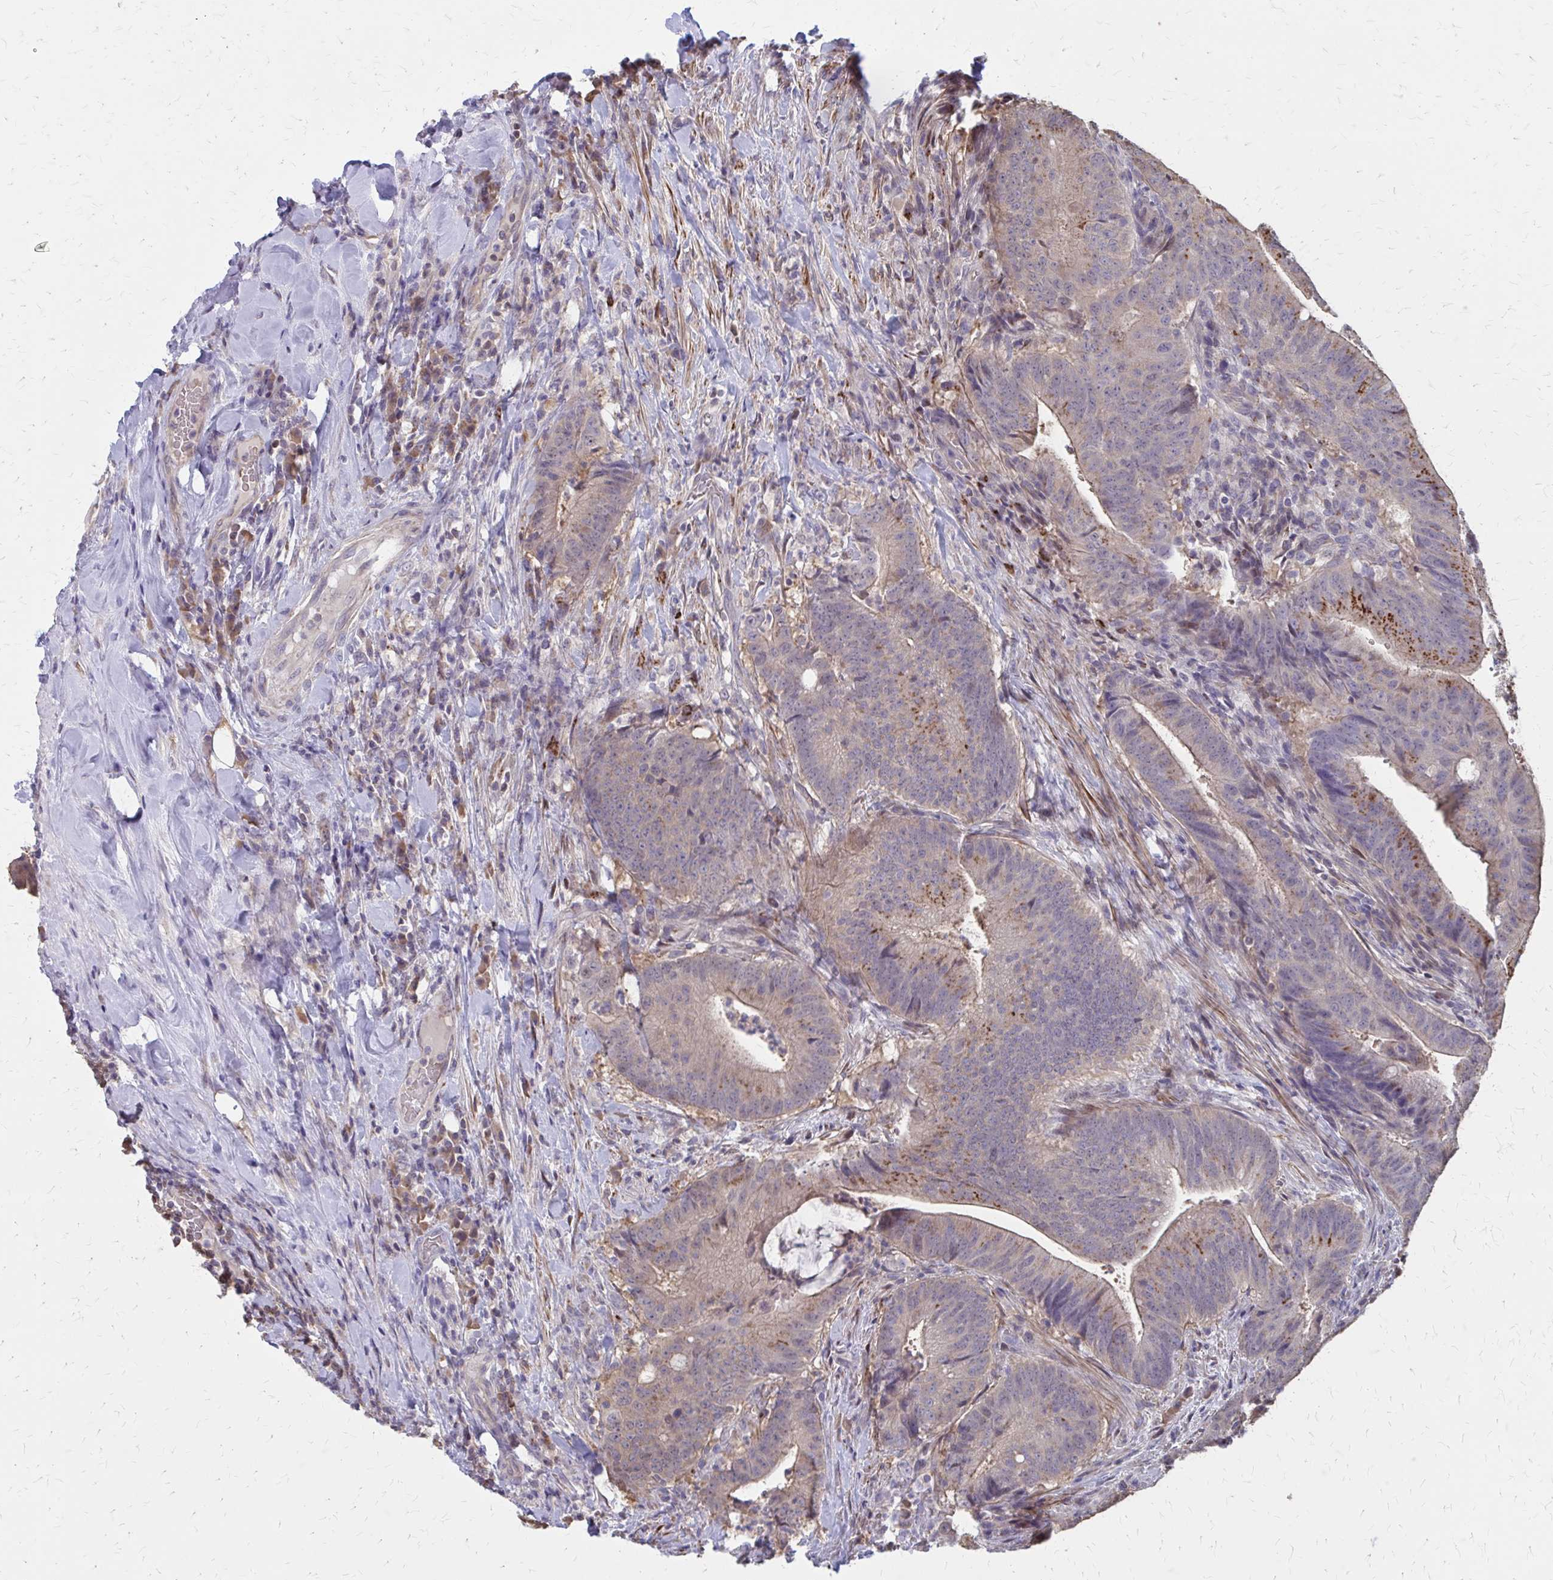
{"staining": {"intensity": "moderate", "quantity": "<25%", "location": "cytoplasmic/membranous"}, "tissue": "colorectal cancer", "cell_type": "Tumor cells", "image_type": "cancer", "snomed": [{"axis": "morphology", "description": "Adenocarcinoma, NOS"}, {"axis": "topography", "description": "Colon"}], "caption": "High-power microscopy captured an immunohistochemistry (IHC) histopathology image of colorectal adenocarcinoma, revealing moderate cytoplasmic/membranous expression in about <25% of tumor cells.", "gene": "IFI44L", "patient": {"sex": "female", "age": 43}}